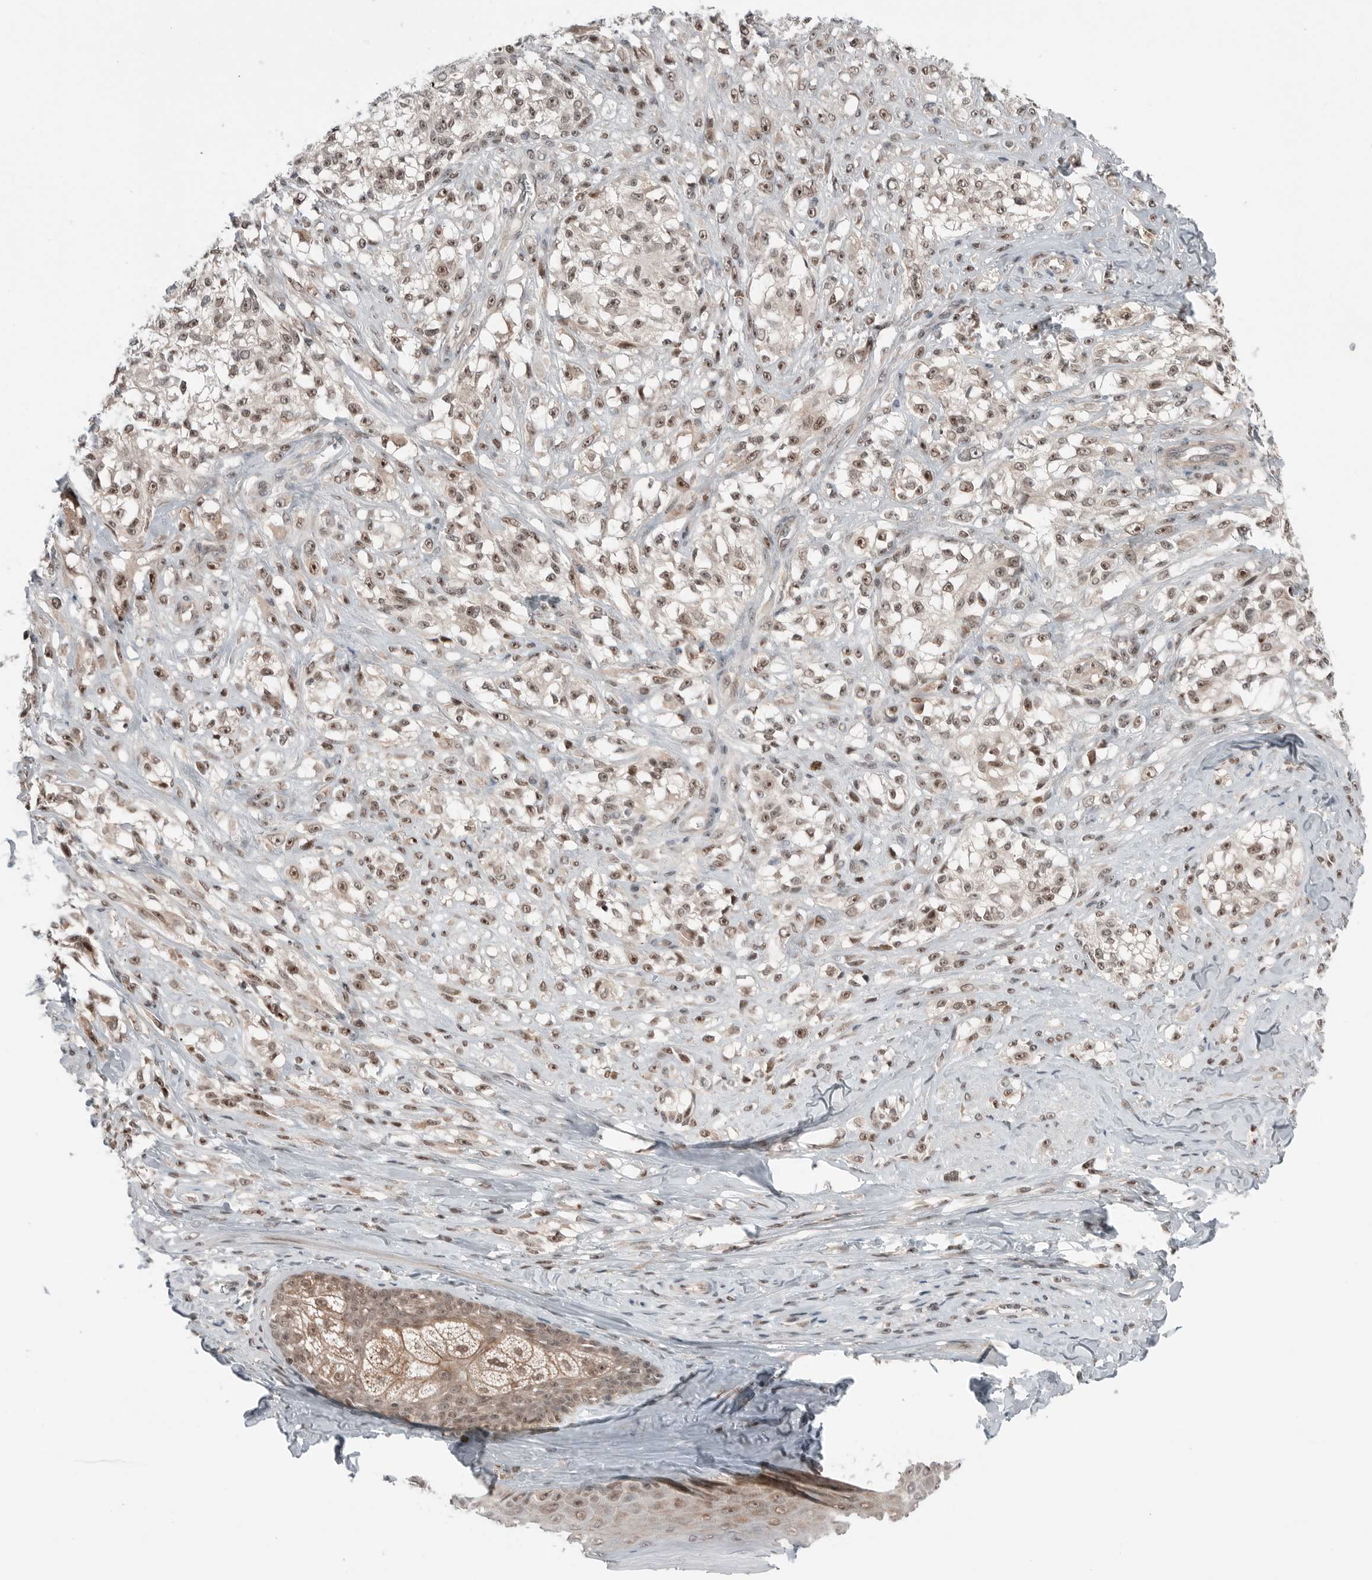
{"staining": {"intensity": "weak", "quantity": "25%-75%", "location": "nuclear"}, "tissue": "melanoma", "cell_type": "Tumor cells", "image_type": "cancer", "snomed": [{"axis": "morphology", "description": "Malignant melanoma, NOS"}, {"axis": "topography", "description": "Skin of head"}], "caption": "Immunohistochemical staining of human malignant melanoma reveals low levels of weak nuclear expression in approximately 25%-75% of tumor cells. The staining was performed using DAB to visualize the protein expression in brown, while the nuclei were stained in blue with hematoxylin (Magnification: 20x).", "gene": "NTAQ1", "patient": {"sex": "male", "age": 83}}